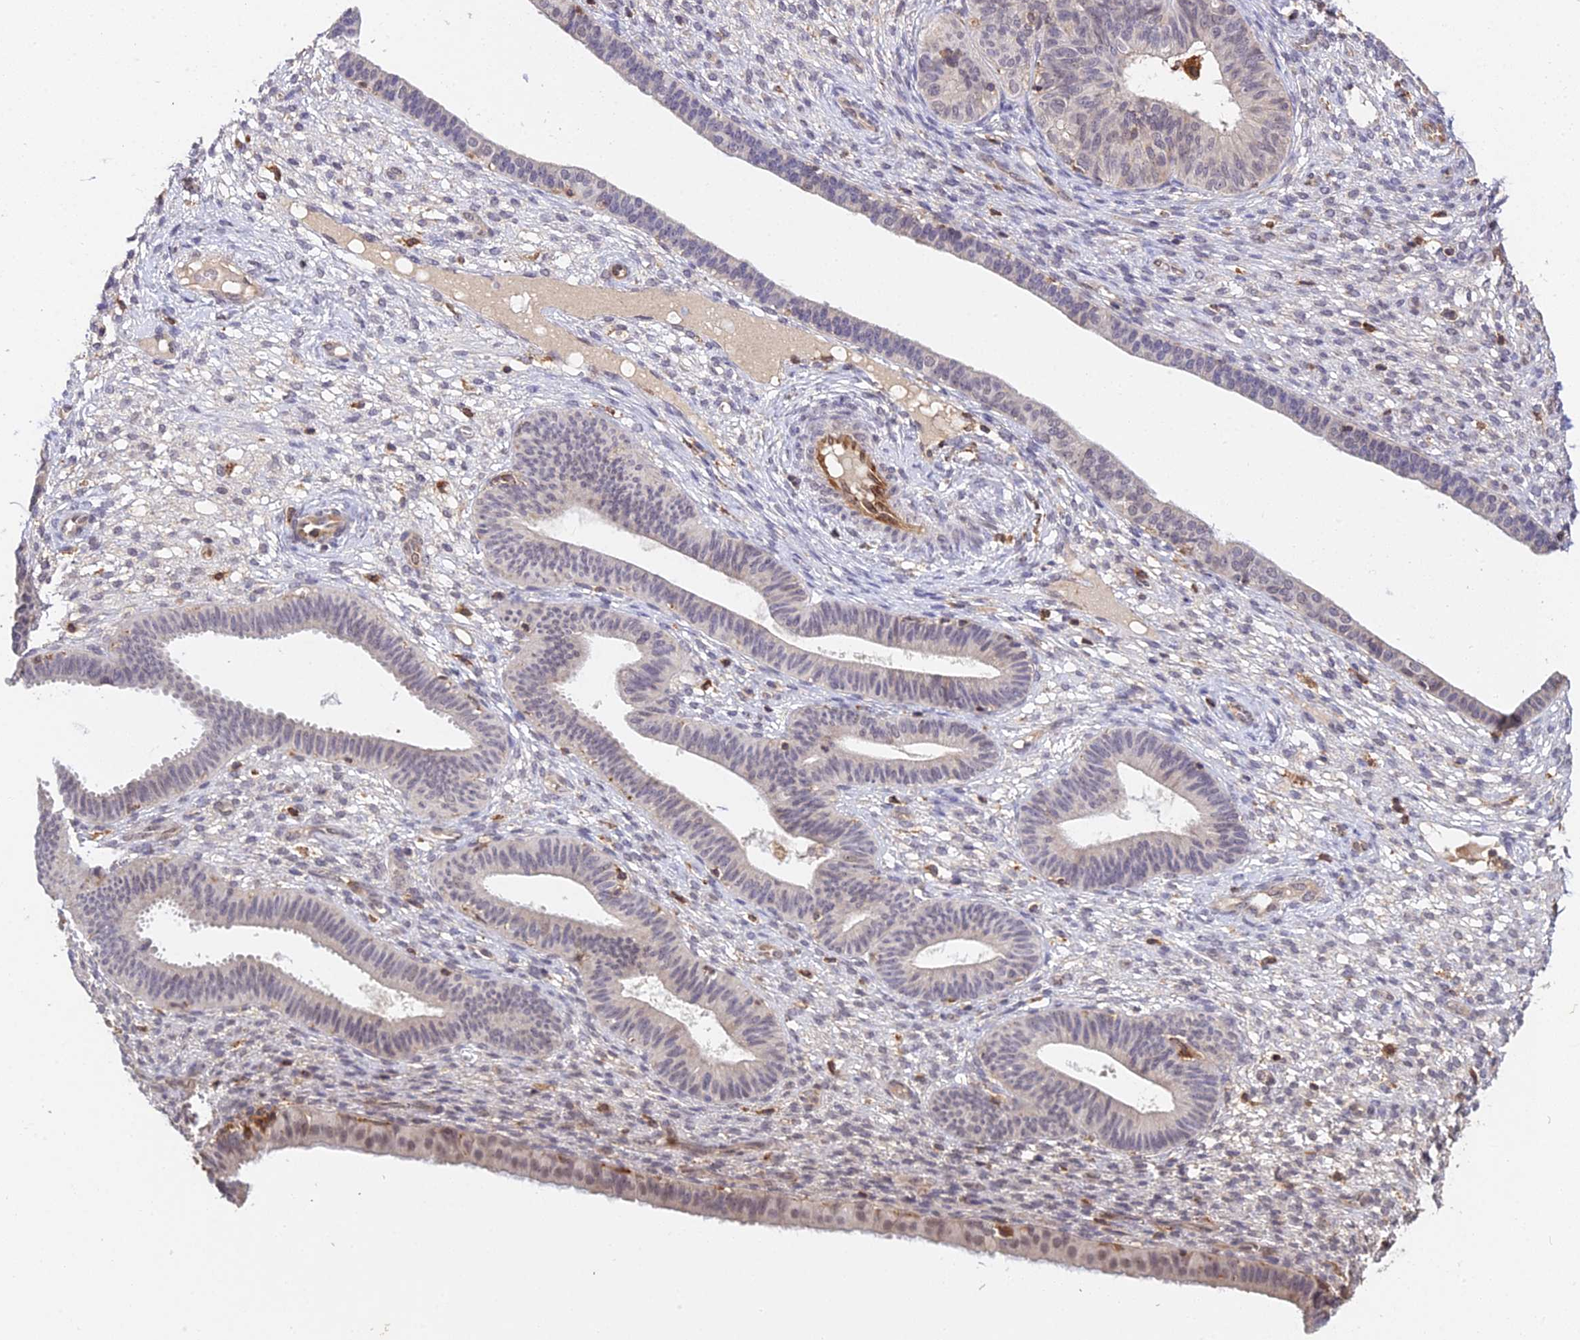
{"staining": {"intensity": "negative", "quantity": "none", "location": "none"}, "tissue": "endometrium", "cell_type": "Cells in endometrial stroma", "image_type": "normal", "snomed": [{"axis": "morphology", "description": "Normal tissue, NOS"}, {"axis": "topography", "description": "Endometrium"}], "caption": "High power microscopy image of an immunohistochemistry (IHC) photomicrograph of normal endometrium, revealing no significant staining in cells in endometrial stroma. The staining is performed using DAB brown chromogen with nuclei counter-stained in using hematoxylin.", "gene": "TPRX1", "patient": {"sex": "female", "age": 61}}